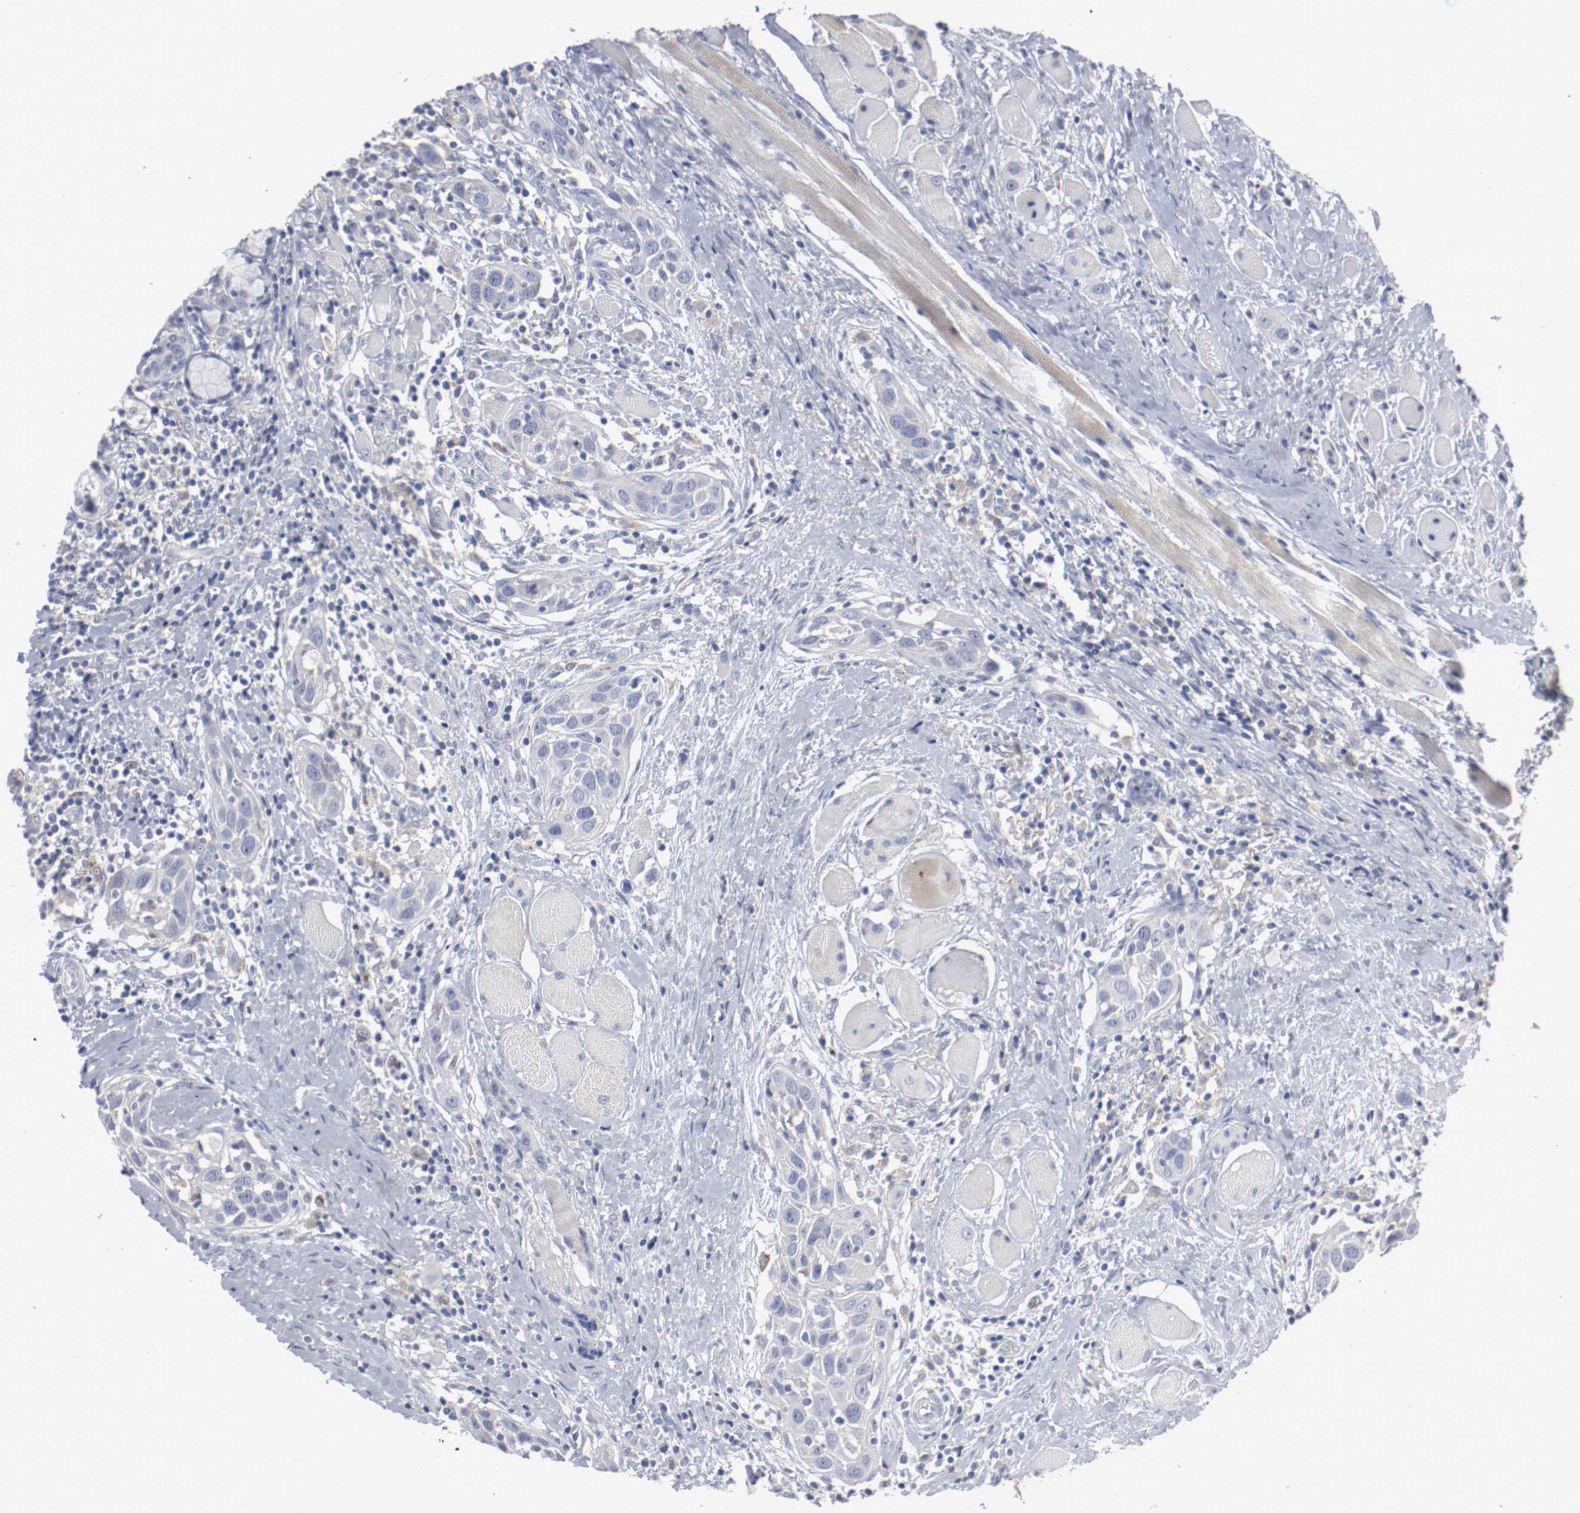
{"staining": {"intensity": "negative", "quantity": "none", "location": "none"}, "tissue": "head and neck cancer", "cell_type": "Tumor cells", "image_type": "cancer", "snomed": [{"axis": "morphology", "description": "Squamous cell carcinoma, NOS"}, {"axis": "topography", "description": "Oral tissue"}, {"axis": "topography", "description": "Head-Neck"}], "caption": "Protein analysis of head and neck squamous cell carcinoma demonstrates no significant positivity in tumor cells.", "gene": "FGFBP1", "patient": {"sex": "female", "age": 50}}